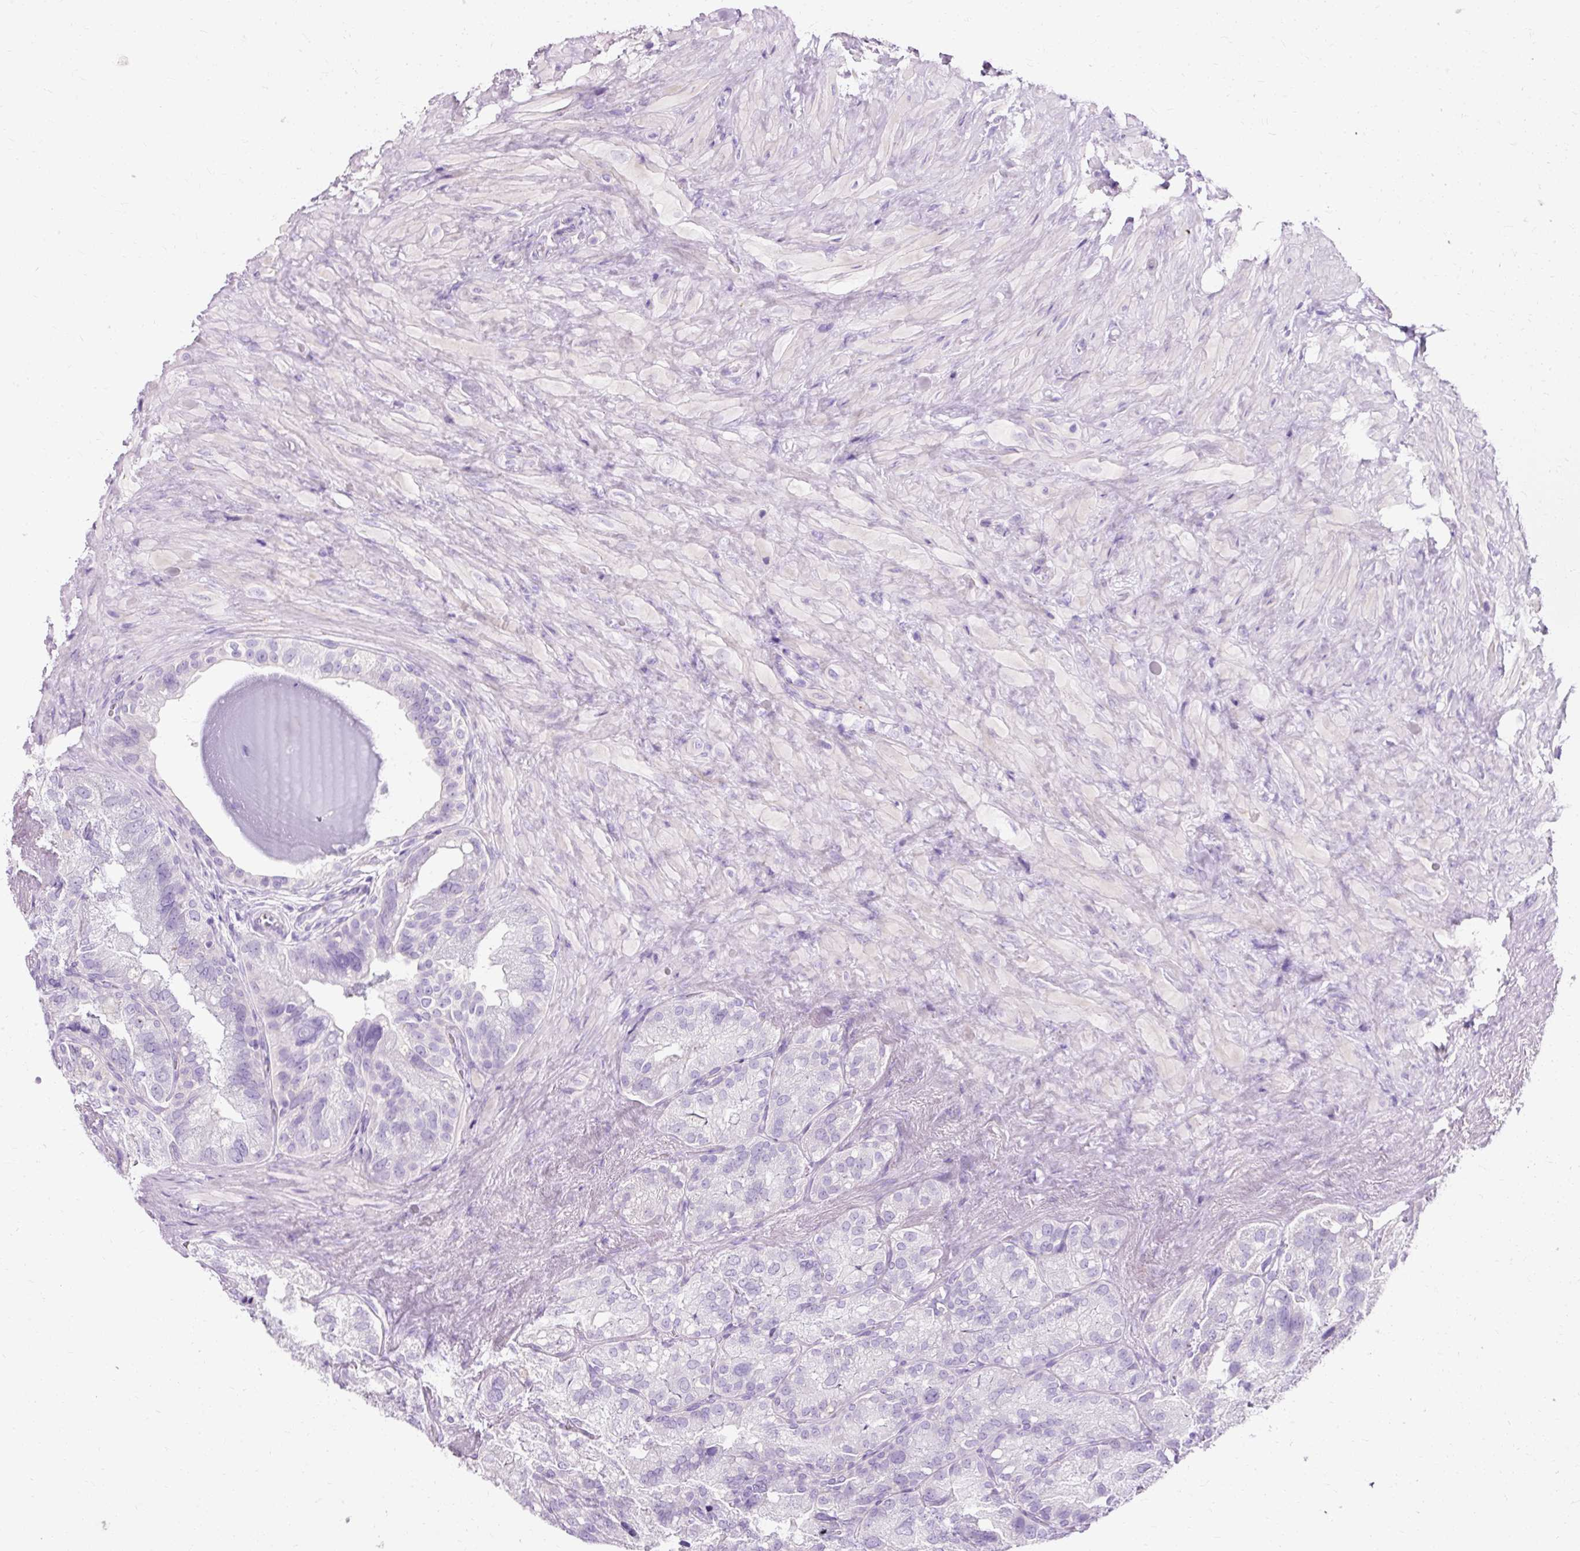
{"staining": {"intensity": "negative", "quantity": "none", "location": "none"}, "tissue": "seminal vesicle", "cell_type": "Glandular cells", "image_type": "normal", "snomed": [{"axis": "morphology", "description": "Normal tissue, NOS"}, {"axis": "topography", "description": "Seminal veicle"}], "caption": "Immunohistochemistry photomicrograph of normal seminal vesicle: seminal vesicle stained with DAB exhibits no significant protein staining in glandular cells.", "gene": "CLDN25", "patient": {"sex": "male", "age": 69}}